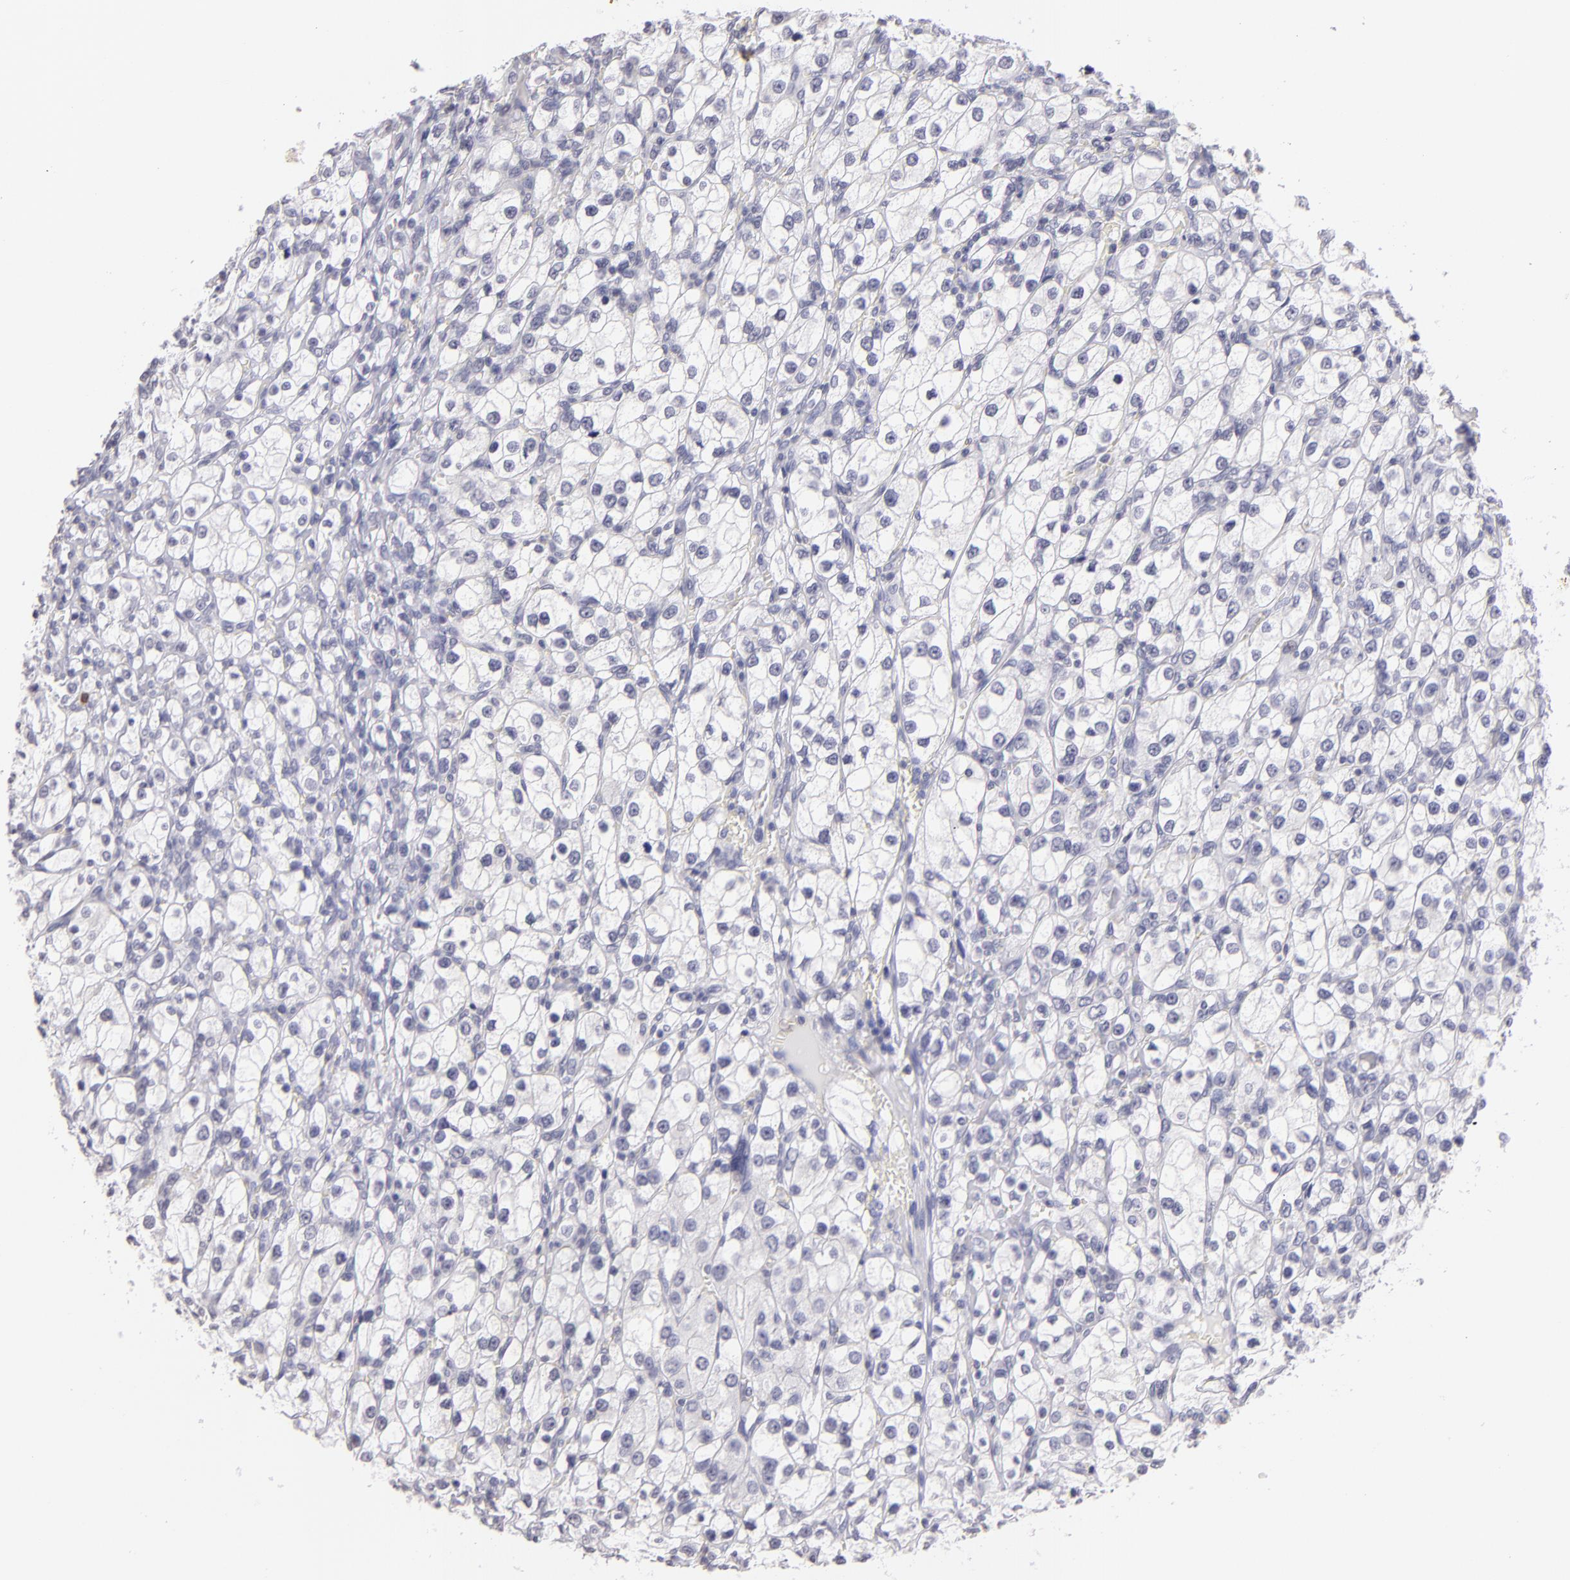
{"staining": {"intensity": "negative", "quantity": "none", "location": "none"}, "tissue": "renal cancer", "cell_type": "Tumor cells", "image_type": "cancer", "snomed": [{"axis": "morphology", "description": "Adenocarcinoma, NOS"}, {"axis": "topography", "description": "Kidney"}], "caption": "Tumor cells are negative for brown protein staining in adenocarcinoma (renal).", "gene": "IL2RA", "patient": {"sex": "female", "age": 62}}